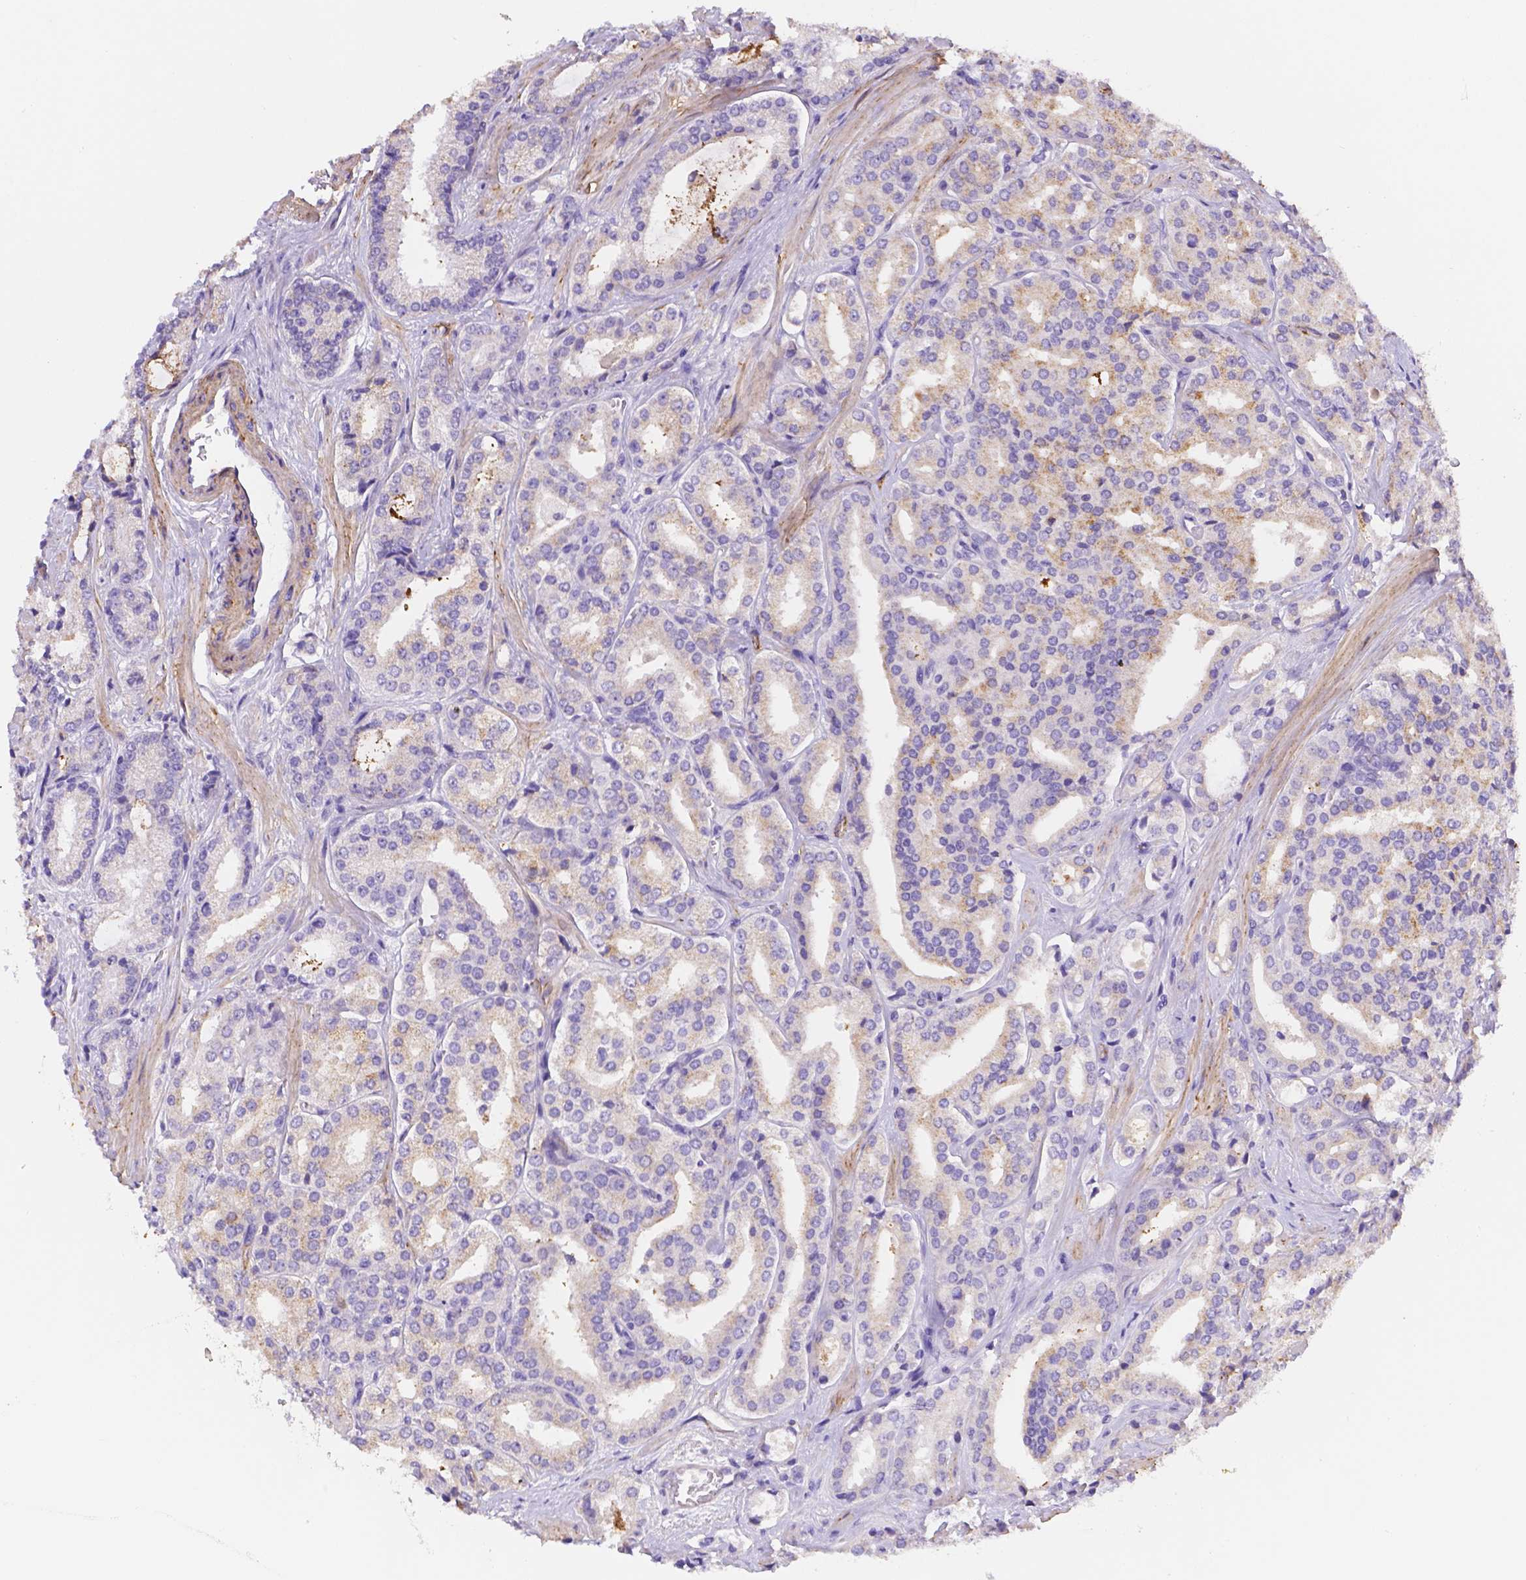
{"staining": {"intensity": "negative", "quantity": "none", "location": "none"}, "tissue": "prostate cancer", "cell_type": "Tumor cells", "image_type": "cancer", "snomed": [{"axis": "morphology", "description": "Adenocarcinoma, Low grade"}, {"axis": "topography", "description": "Prostate"}], "caption": "Protein analysis of prostate cancer (adenocarcinoma (low-grade)) displays no significant staining in tumor cells.", "gene": "NXPE2", "patient": {"sex": "male", "age": 56}}